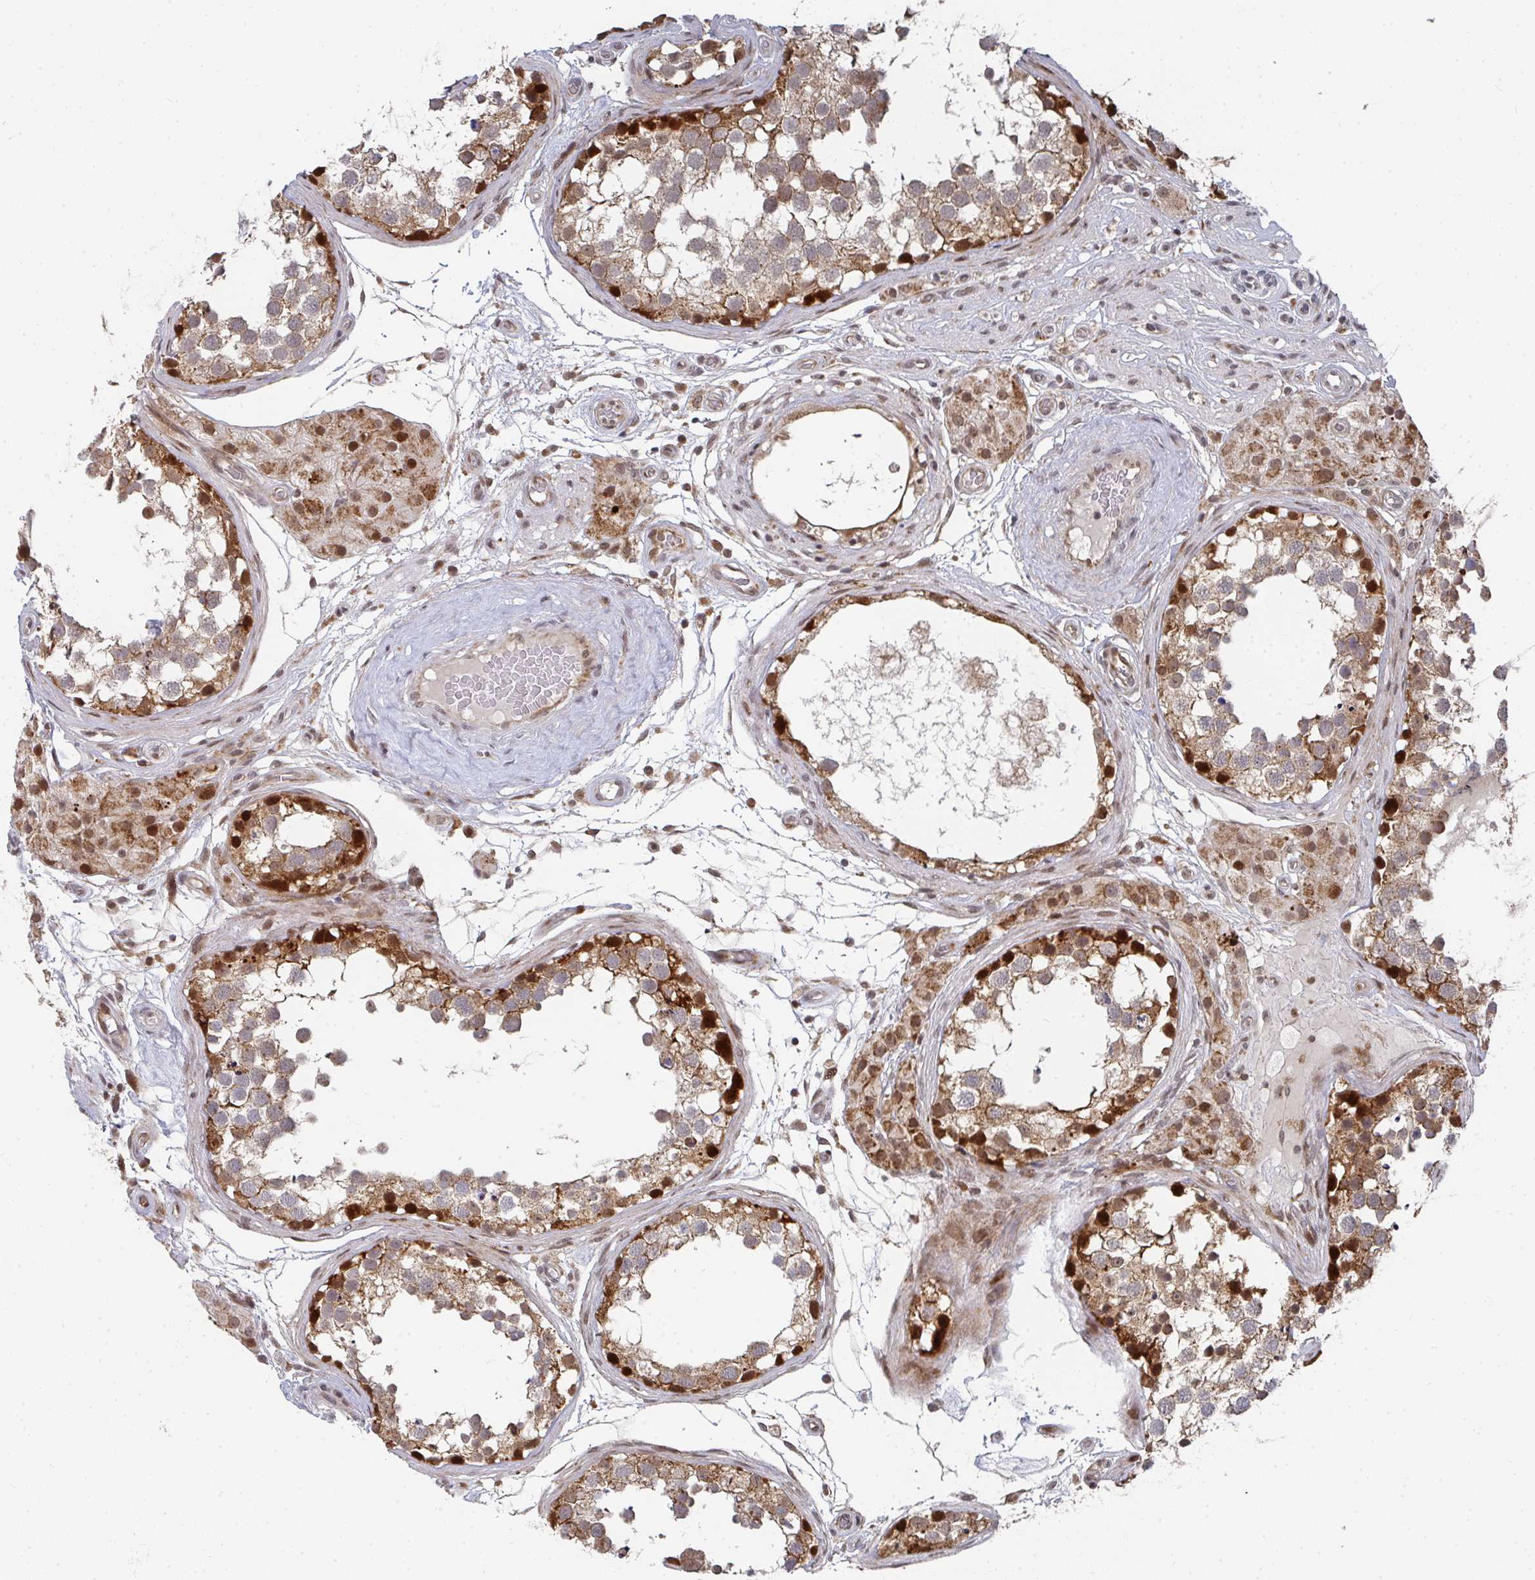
{"staining": {"intensity": "strong", "quantity": "25%-75%", "location": "cytoplasmic/membranous,nuclear"}, "tissue": "testis", "cell_type": "Cells in seminiferous ducts", "image_type": "normal", "snomed": [{"axis": "morphology", "description": "Normal tissue, NOS"}, {"axis": "morphology", "description": "Seminoma, NOS"}, {"axis": "topography", "description": "Testis"}], "caption": "Immunohistochemistry staining of unremarkable testis, which displays high levels of strong cytoplasmic/membranous,nuclear positivity in approximately 25%-75% of cells in seminiferous ducts indicating strong cytoplasmic/membranous,nuclear protein positivity. The staining was performed using DAB (brown) for protein detection and nuclei were counterstained in hematoxylin (blue).", "gene": "RBBP5", "patient": {"sex": "male", "age": 65}}